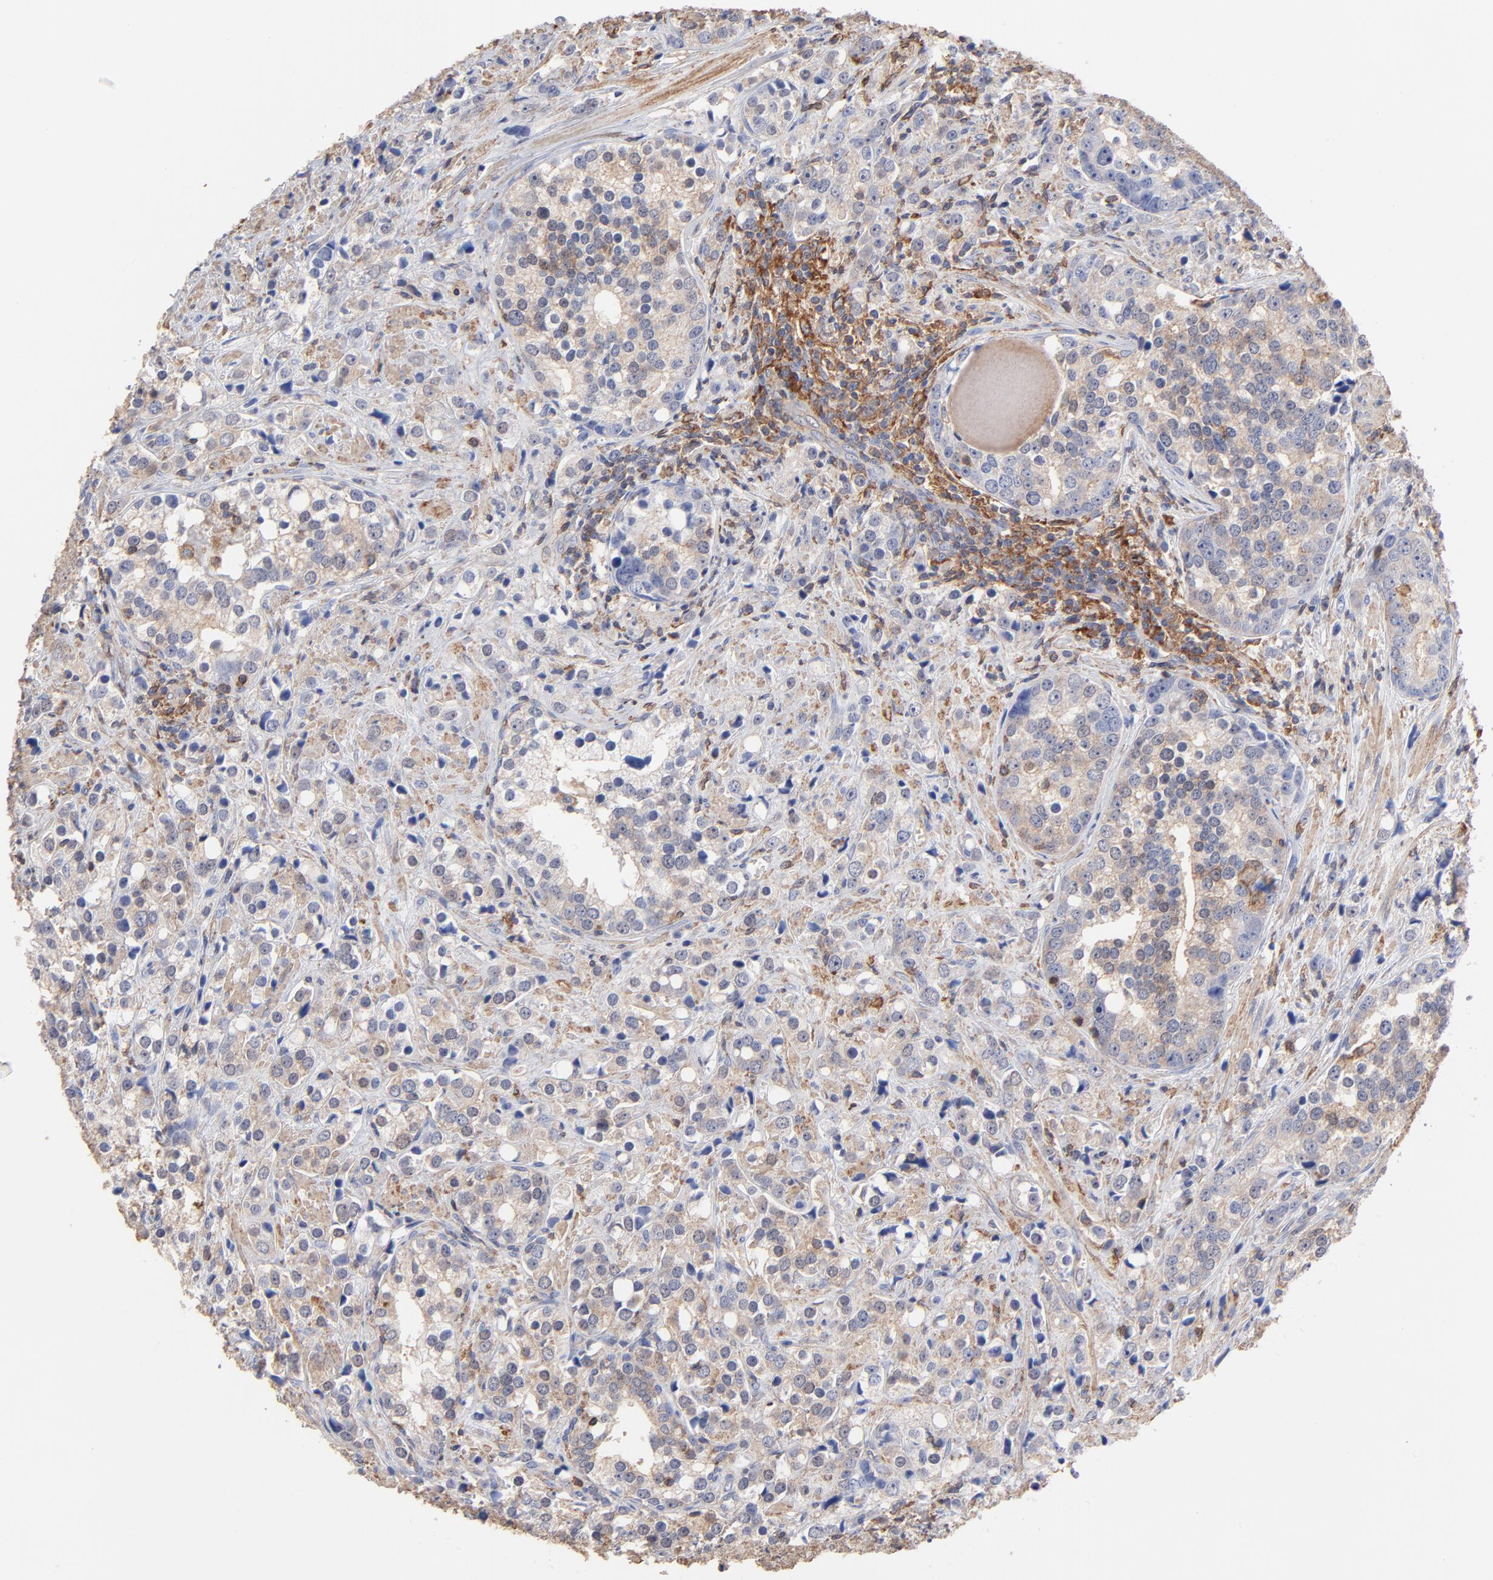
{"staining": {"intensity": "weak", "quantity": "25%-75%", "location": "cytoplasmic/membranous"}, "tissue": "prostate cancer", "cell_type": "Tumor cells", "image_type": "cancer", "snomed": [{"axis": "morphology", "description": "Adenocarcinoma, High grade"}, {"axis": "topography", "description": "Prostate"}], "caption": "Prostate cancer (high-grade adenocarcinoma) stained with IHC shows weak cytoplasmic/membranous staining in about 25%-75% of tumor cells. The protein is stained brown, and the nuclei are stained in blue (DAB IHC with brightfield microscopy, high magnification).", "gene": "ASL", "patient": {"sex": "male", "age": 71}}